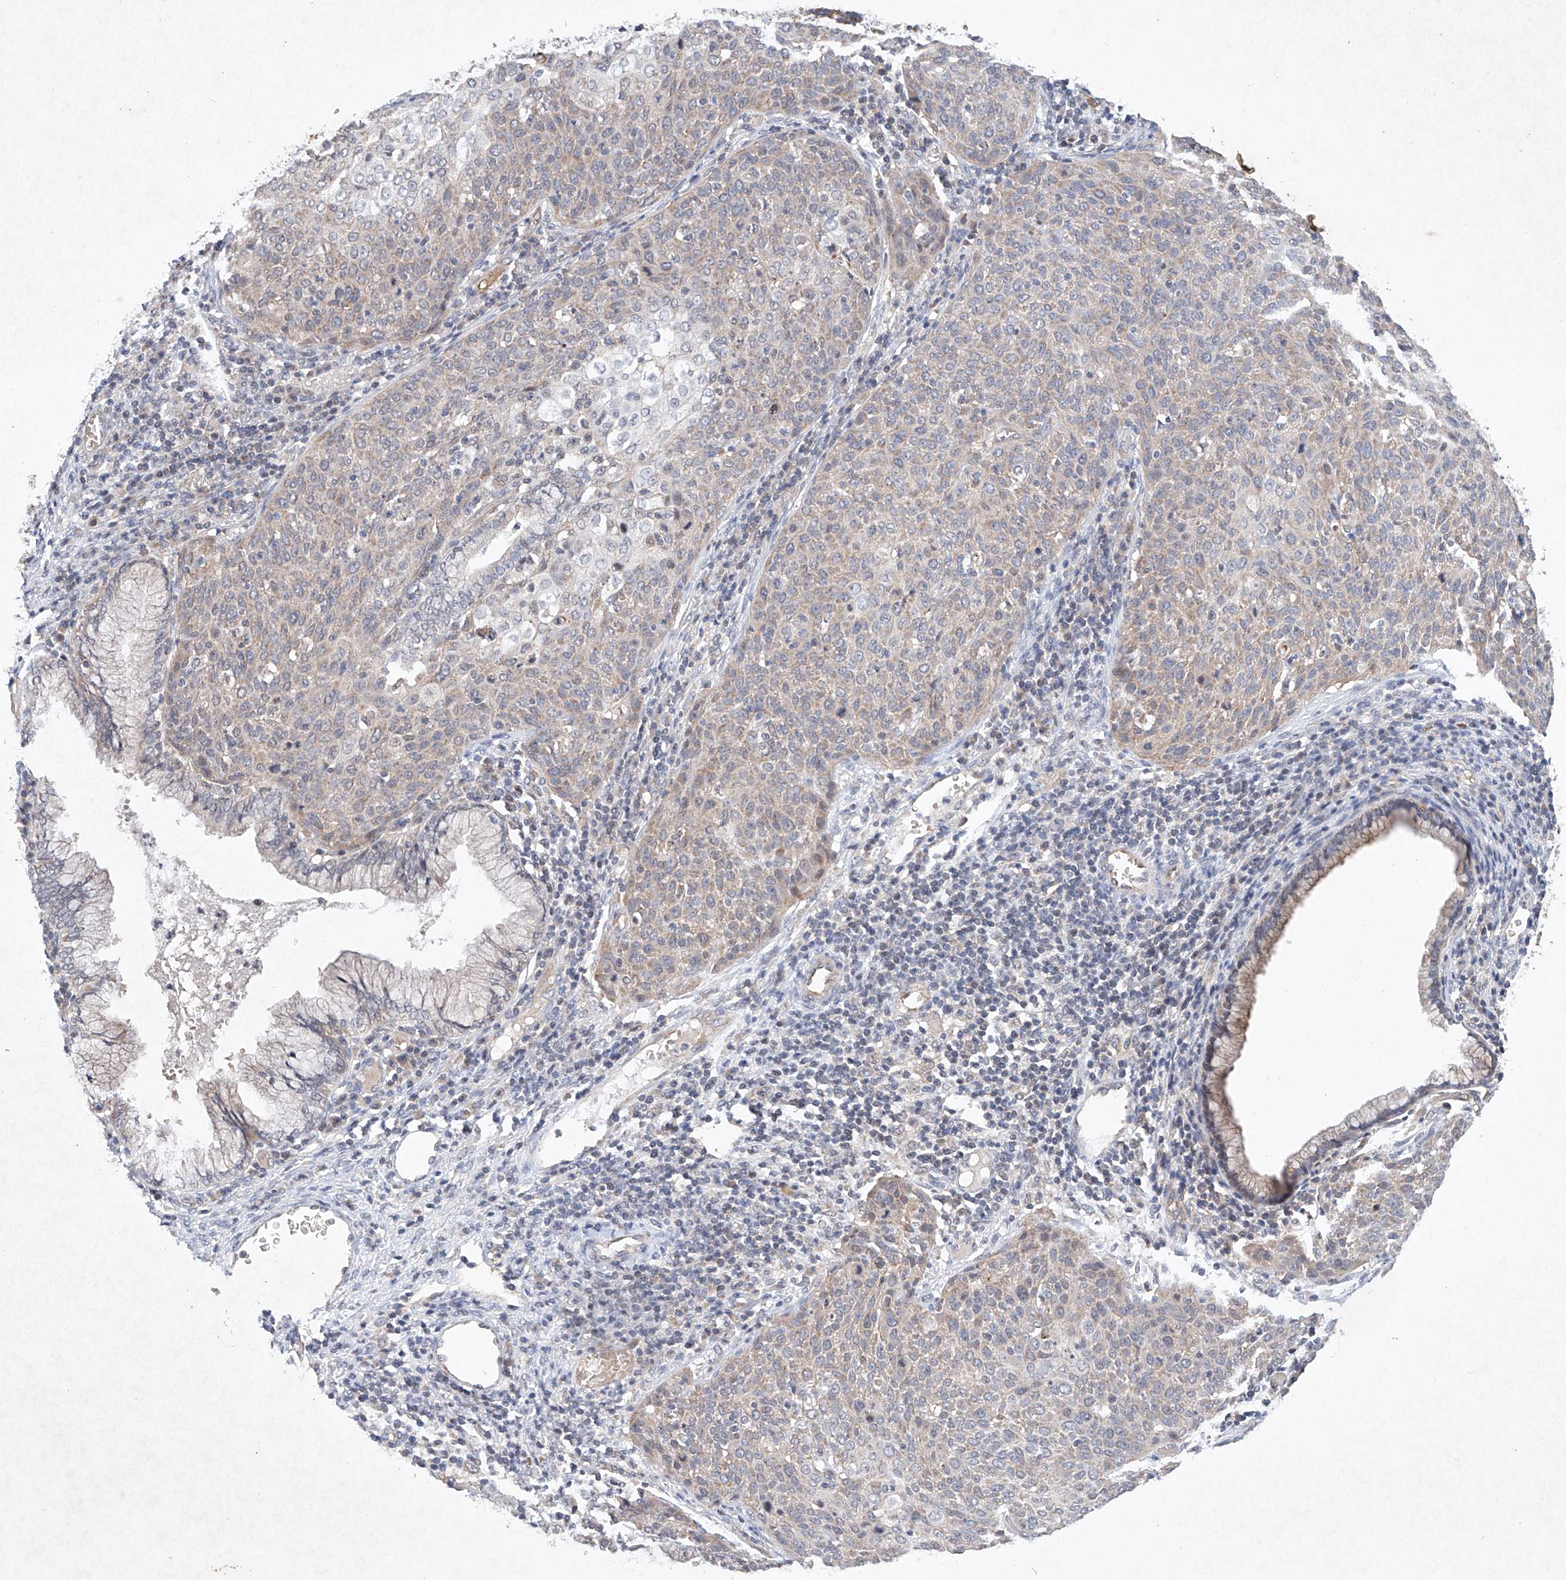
{"staining": {"intensity": "weak", "quantity": "<25%", "location": "cytoplasmic/membranous"}, "tissue": "cervical cancer", "cell_type": "Tumor cells", "image_type": "cancer", "snomed": [{"axis": "morphology", "description": "Squamous cell carcinoma, NOS"}, {"axis": "topography", "description": "Cervix"}], "caption": "High magnification brightfield microscopy of squamous cell carcinoma (cervical) stained with DAB (brown) and counterstained with hematoxylin (blue): tumor cells show no significant staining.", "gene": "FASTK", "patient": {"sex": "female", "age": 38}}